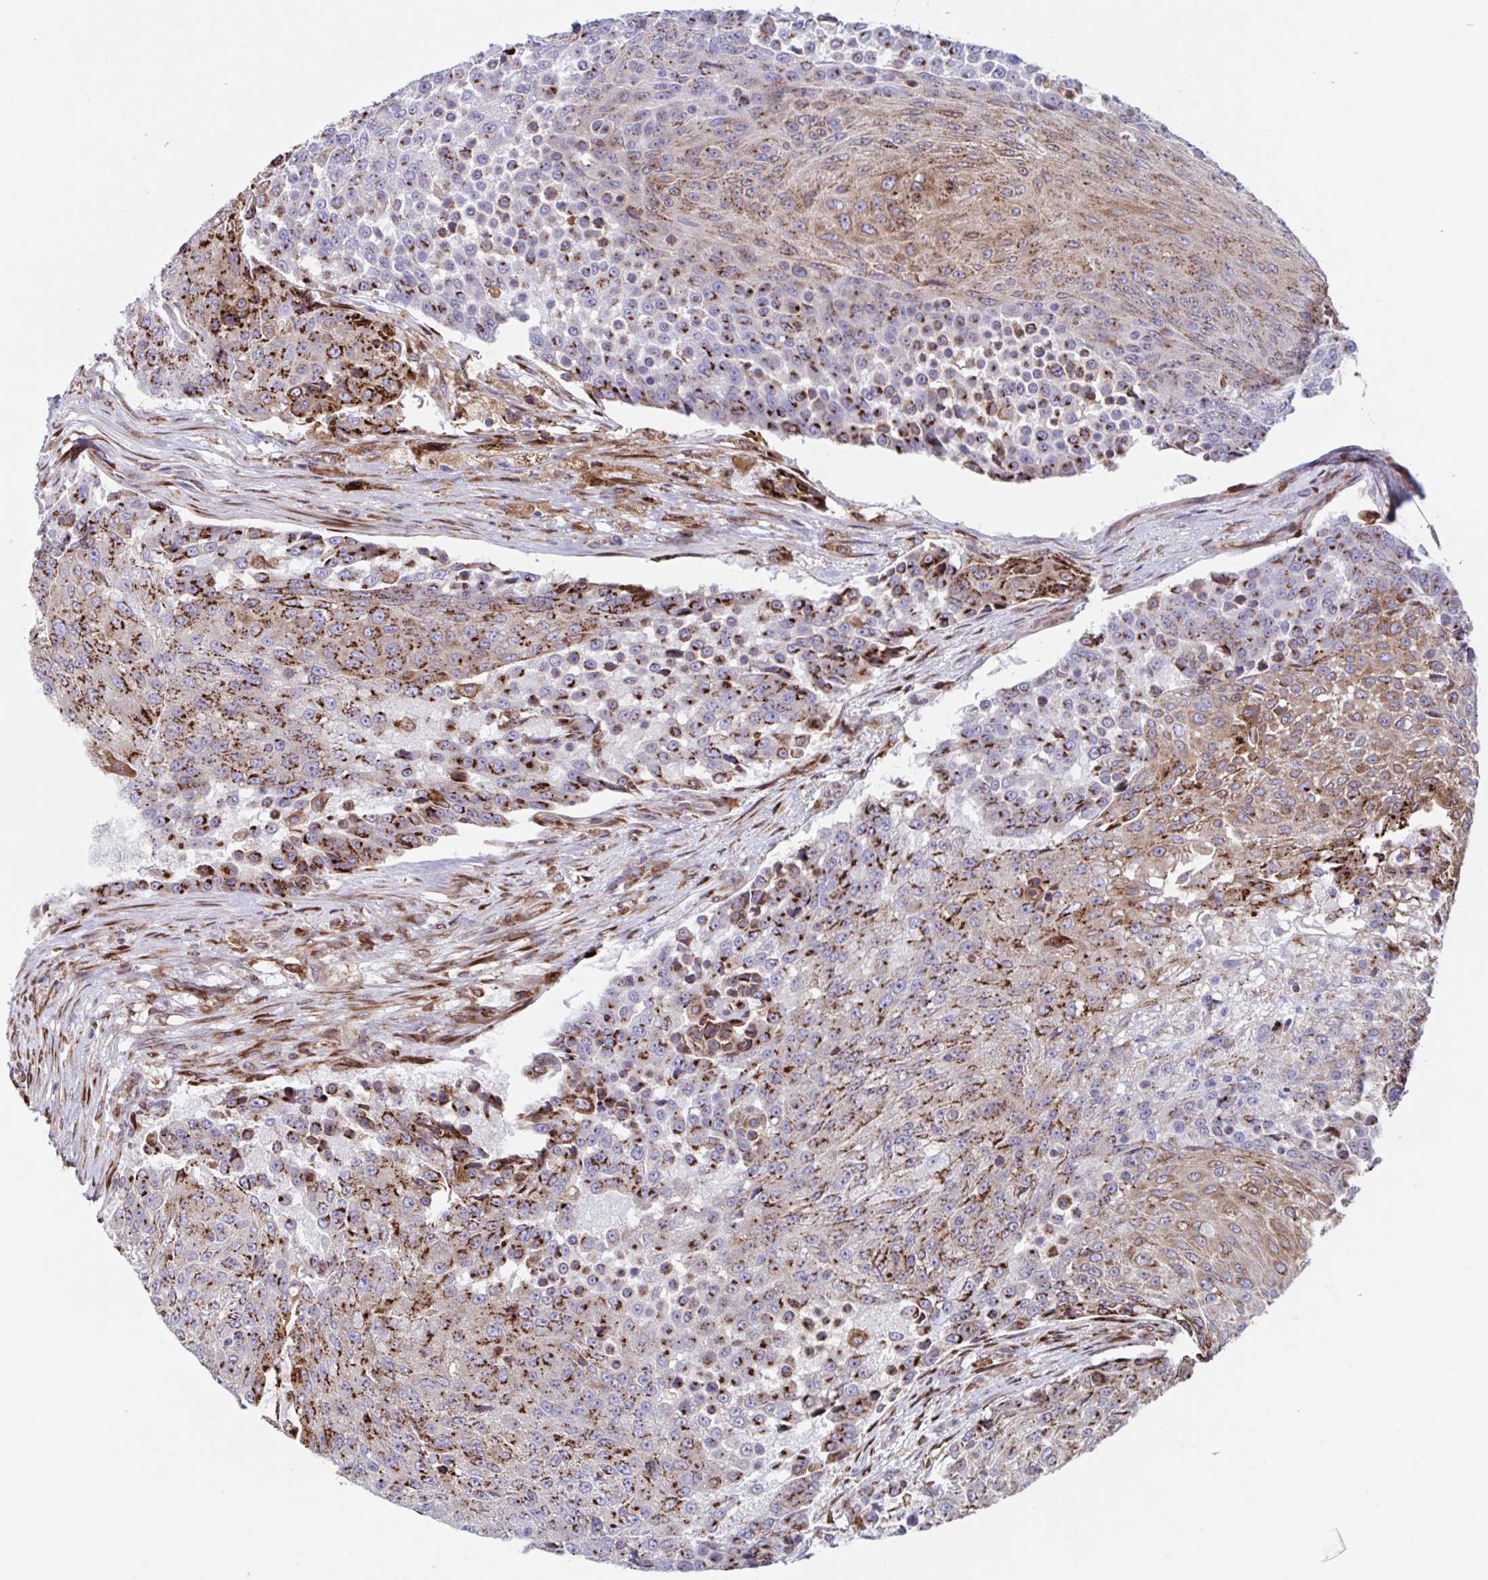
{"staining": {"intensity": "moderate", "quantity": "25%-75%", "location": "cytoplasmic/membranous"}, "tissue": "urothelial cancer", "cell_type": "Tumor cells", "image_type": "cancer", "snomed": [{"axis": "morphology", "description": "Urothelial carcinoma, High grade"}, {"axis": "topography", "description": "Urinary bladder"}], "caption": "This is a photomicrograph of immunohistochemistry staining of urothelial carcinoma (high-grade), which shows moderate positivity in the cytoplasmic/membranous of tumor cells.", "gene": "RFK", "patient": {"sex": "female", "age": 63}}